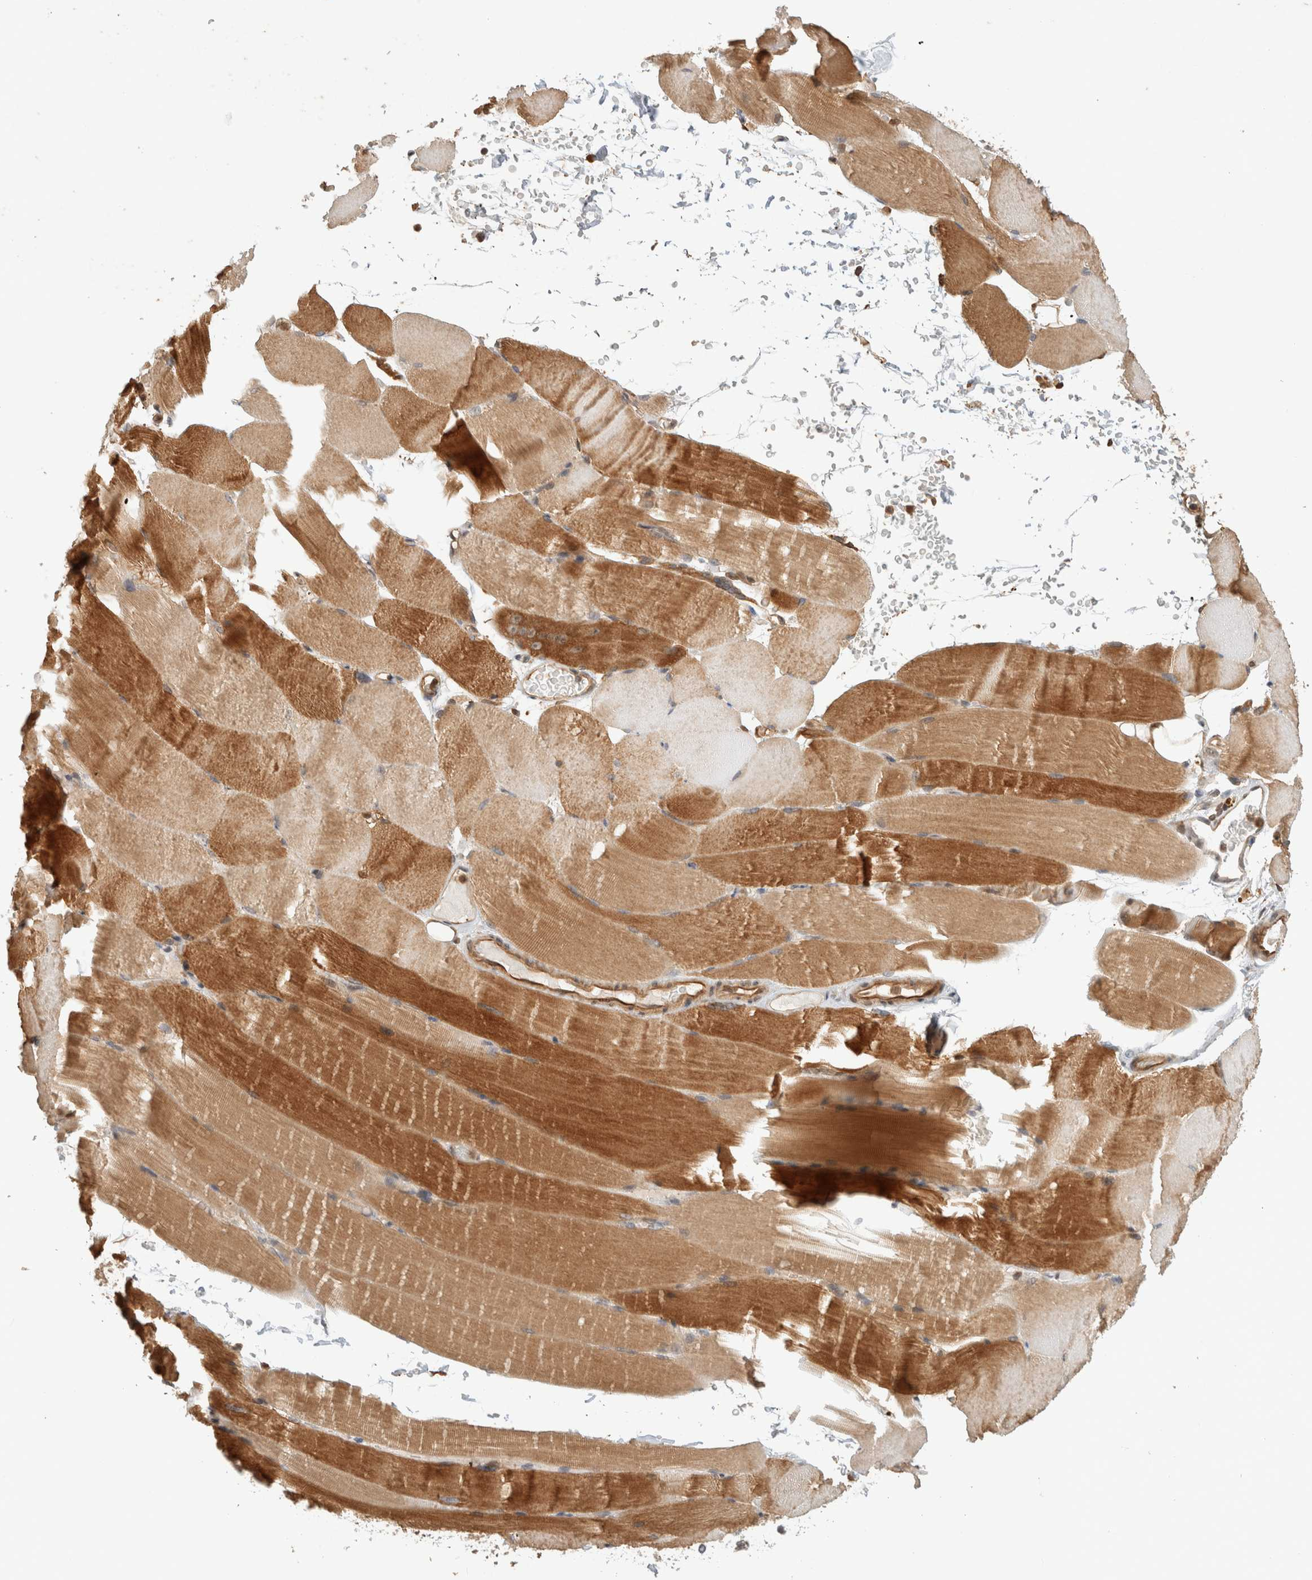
{"staining": {"intensity": "moderate", "quantity": ">75%", "location": "cytoplasmic/membranous"}, "tissue": "skeletal muscle", "cell_type": "Myocytes", "image_type": "normal", "snomed": [{"axis": "morphology", "description": "Normal tissue, NOS"}, {"axis": "topography", "description": "Skeletal muscle"}, {"axis": "topography", "description": "Parathyroid gland"}], "caption": "Immunohistochemistry of unremarkable human skeletal muscle shows medium levels of moderate cytoplasmic/membranous positivity in about >75% of myocytes. Ihc stains the protein of interest in brown and the nuclei are stained blue.", "gene": "OTUD6B", "patient": {"sex": "female", "age": 37}}